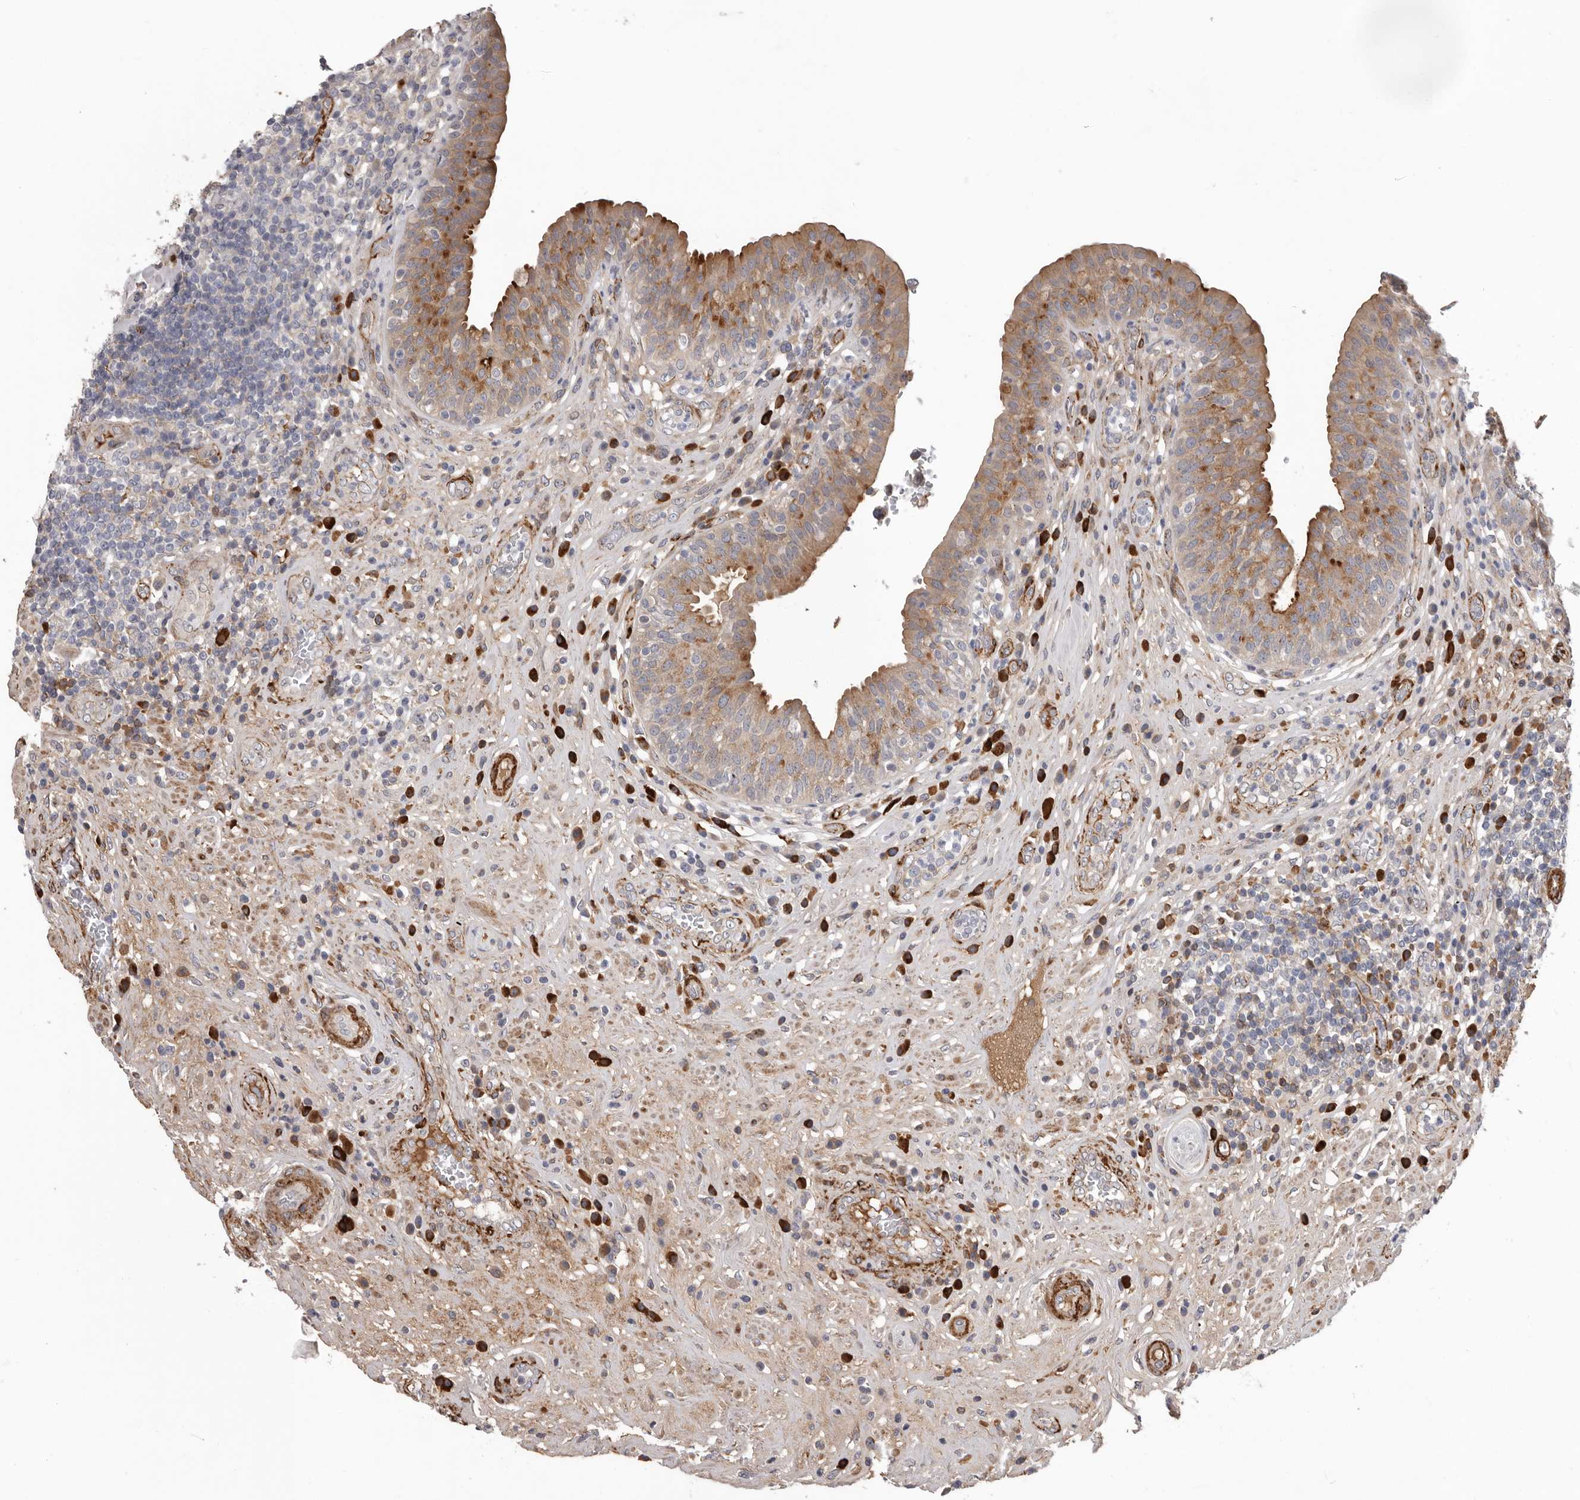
{"staining": {"intensity": "moderate", "quantity": ">75%", "location": "cytoplasmic/membranous"}, "tissue": "urinary bladder", "cell_type": "Urothelial cells", "image_type": "normal", "snomed": [{"axis": "morphology", "description": "Normal tissue, NOS"}, {"axis": "topography", "description": "Urinary bladder"}], "caption": "Human urinary bladder stained with a brown dye reveals moderate cytoplasmic/membranous positive expression in about >75% of urothelial cells.", "gene": "ATXN3L", "patient": {"sex": "female", "age": 62}}